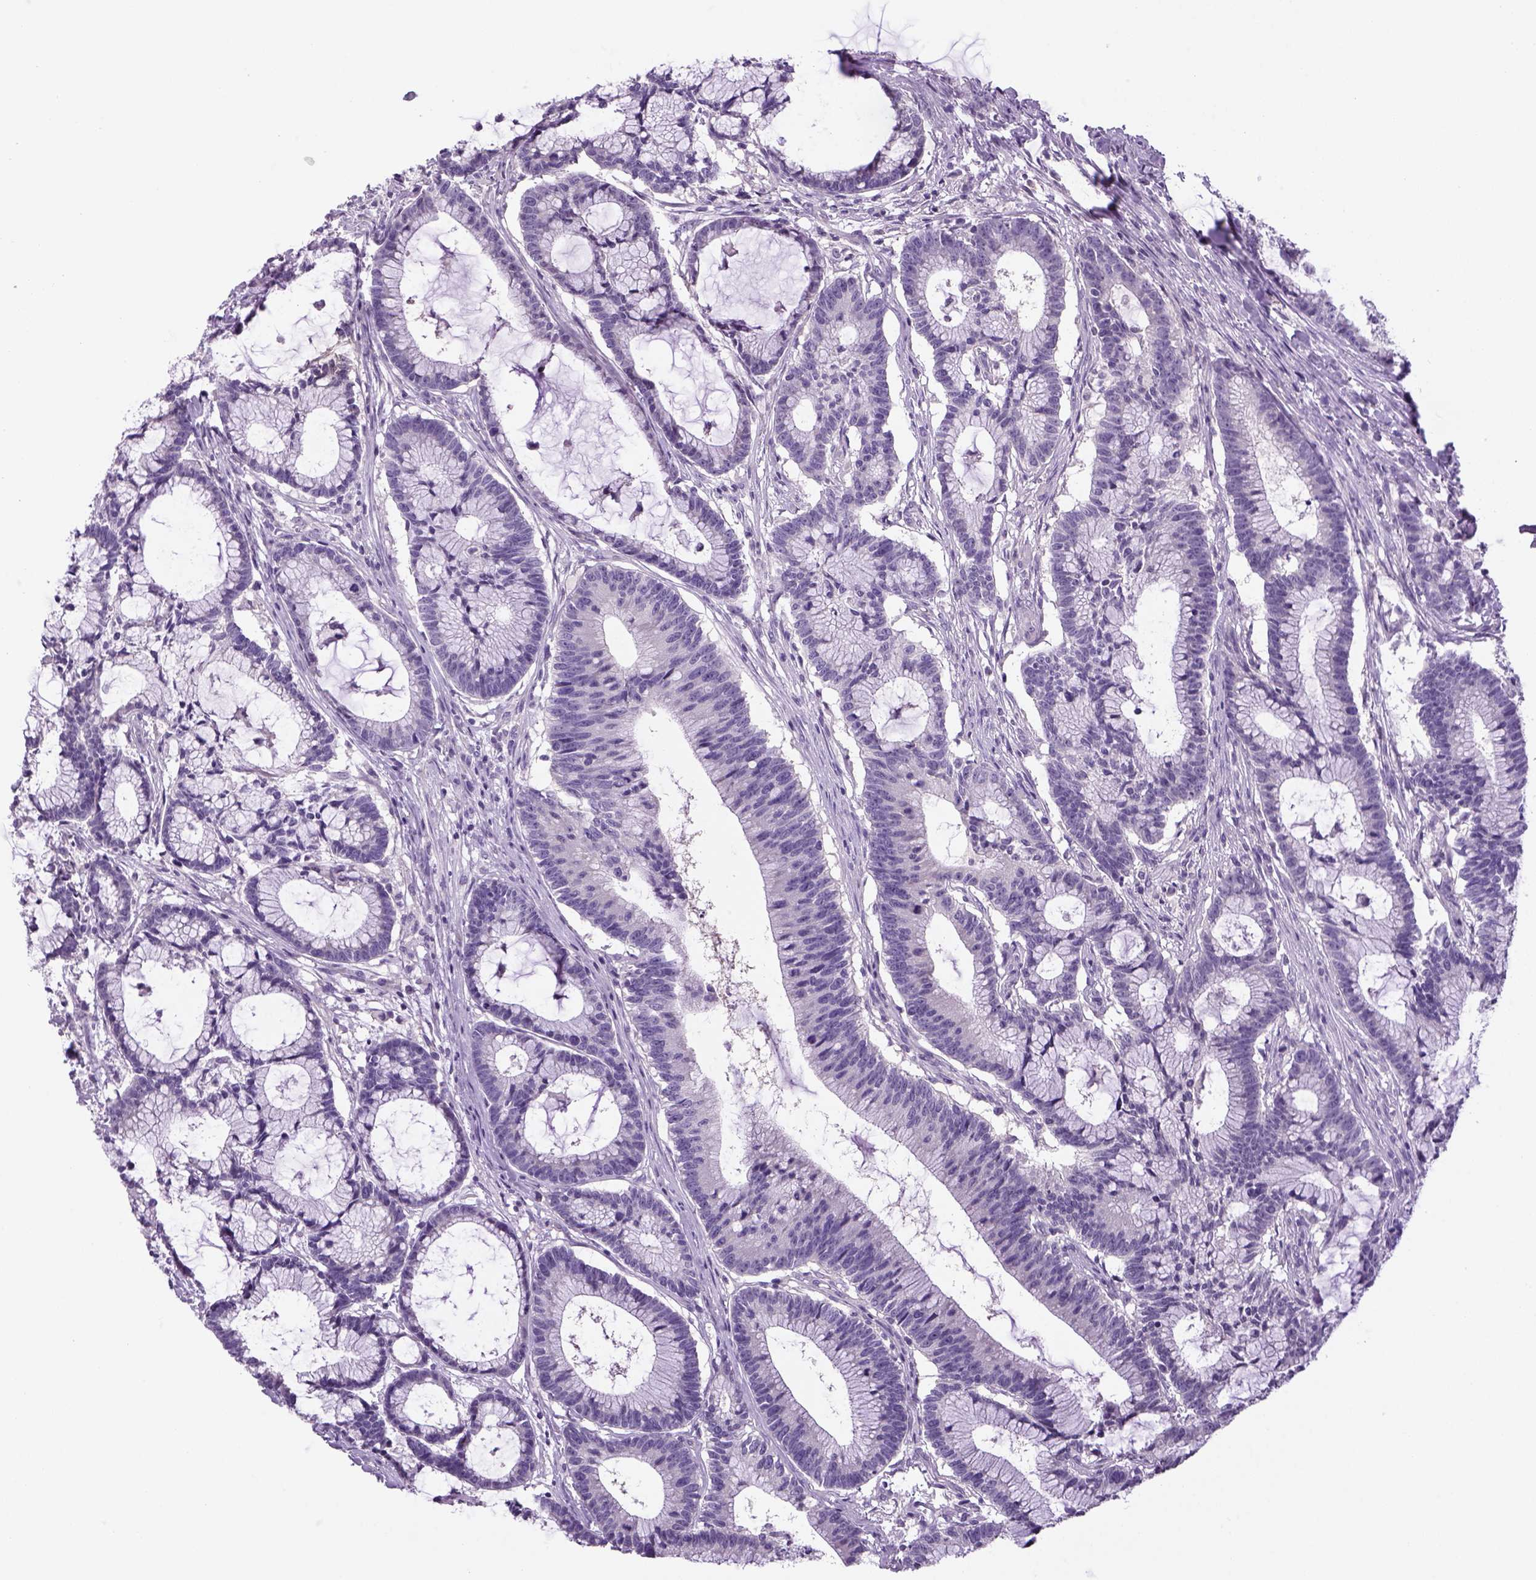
{"staining": {"intensity": "negative", "quantity": "none", "location": "none"}, "tissue": "colorectal cancer", "cell_type": "Tumor cells", "image_type": "cancer", "snomed": [{"axis": "morphology", "description": "Adenocarcinoma, NOS"}, {"axis": "topography", "description": "Colon"}], "caption": "Tumor cells are negative for protein expression in human adenocarcinoma (colorectal).", "gene": "DBH", "patient": {"sex": "female", "age": 78}}